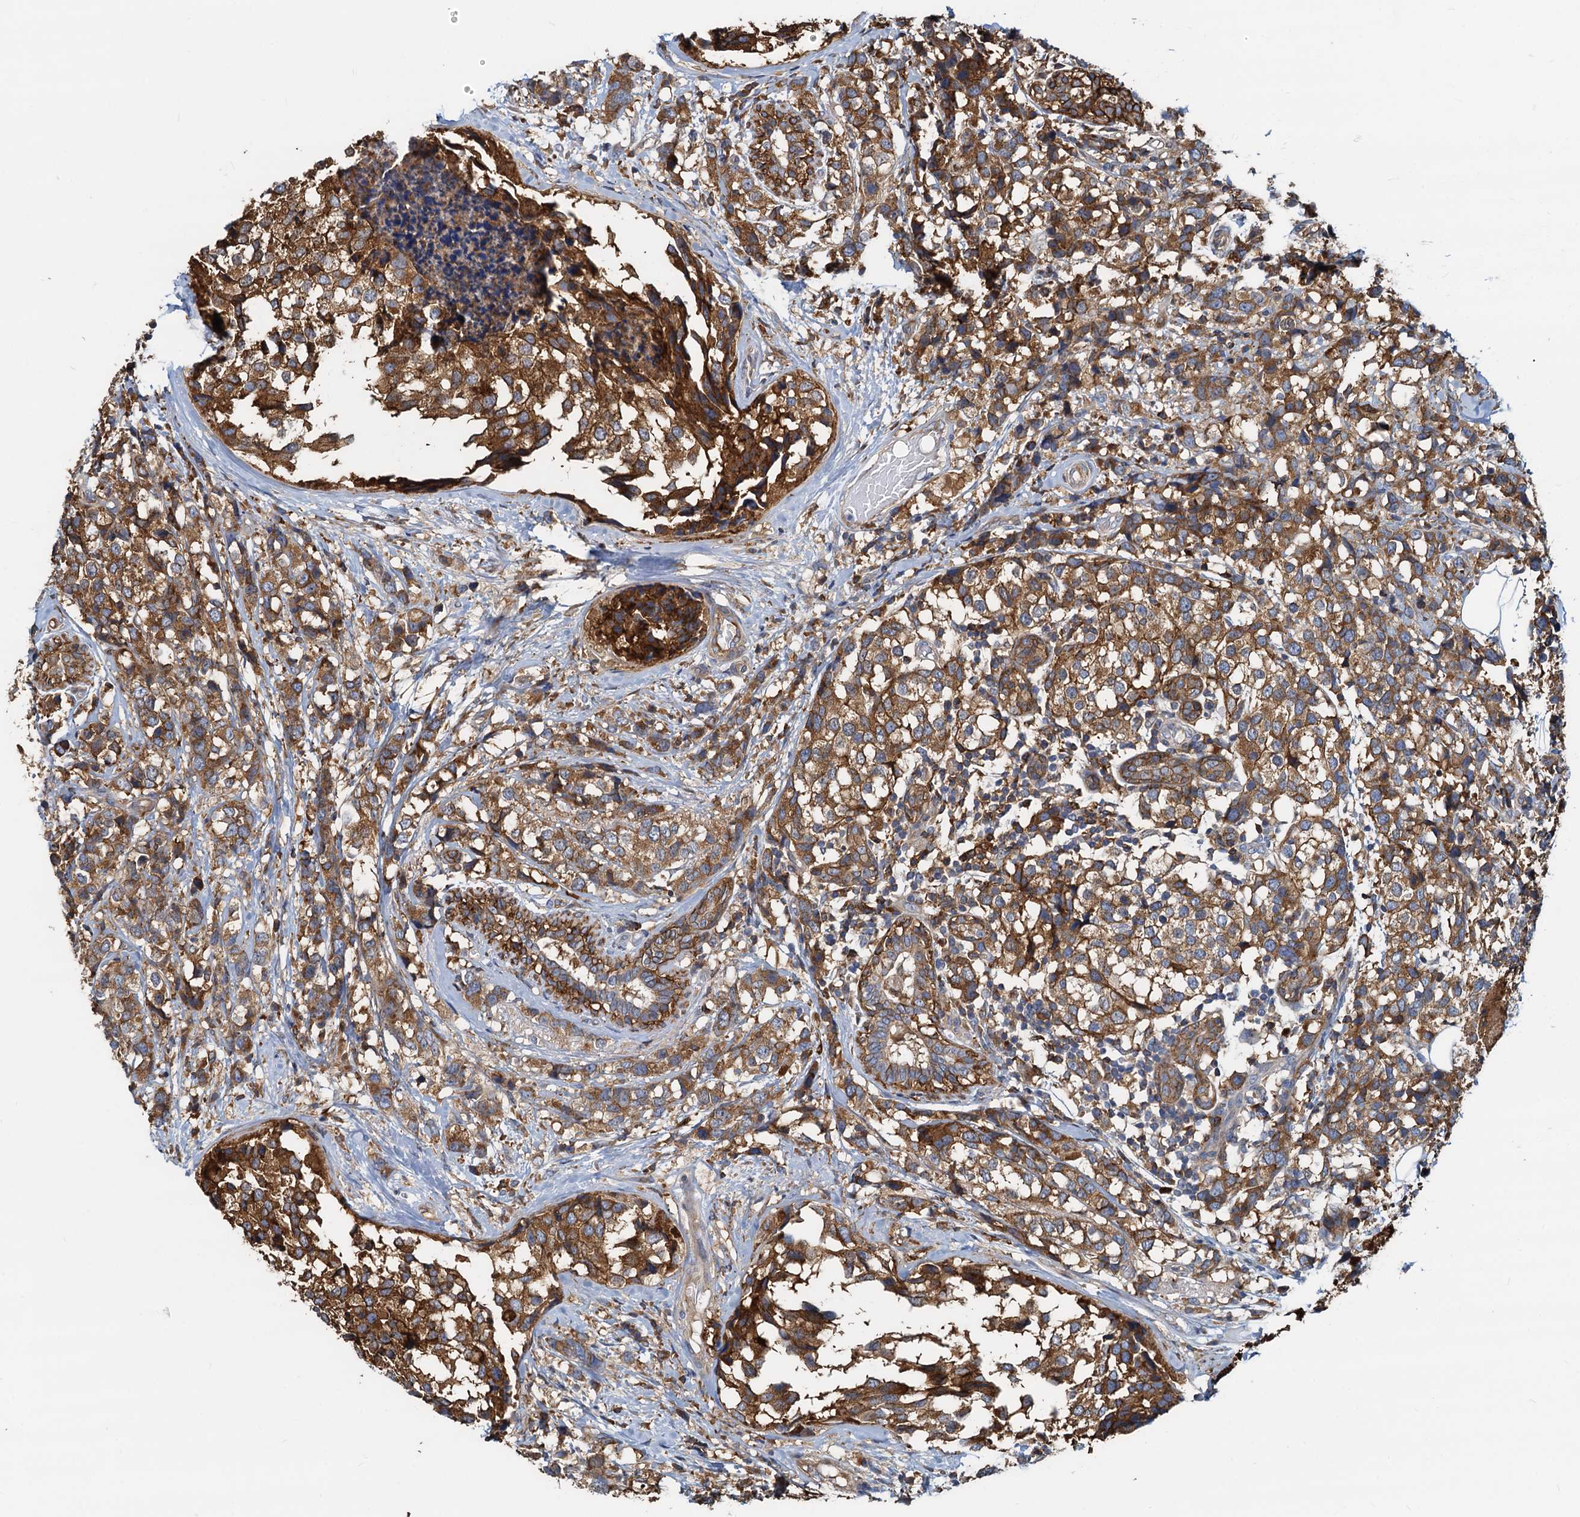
{"staining": {"intensity": "moderate", "quantity": ">75%", "location": "cytoplasmic/membranous"}, "tissue": "breast cancer", "cell_type": "Tumor cells", "image_type": "cancer", "snomed": [{"axis": "morphology", "description": "Lobular carcinoma"}, {"axis": "topography", "description": "Breast"}], "caption": "The histopathology image shows staining of breast cancer (lobular carcinoma), revealing moderate cytoplasmic/membranous protein staining (brown color) within tumor cells. The staining is performed using DAB brown chromogen to label protein expression. The nuclei are counter-stained blue using hematoxylin.", "gene": "LNX2", "patient": {"sex": "female", "age": 59}}